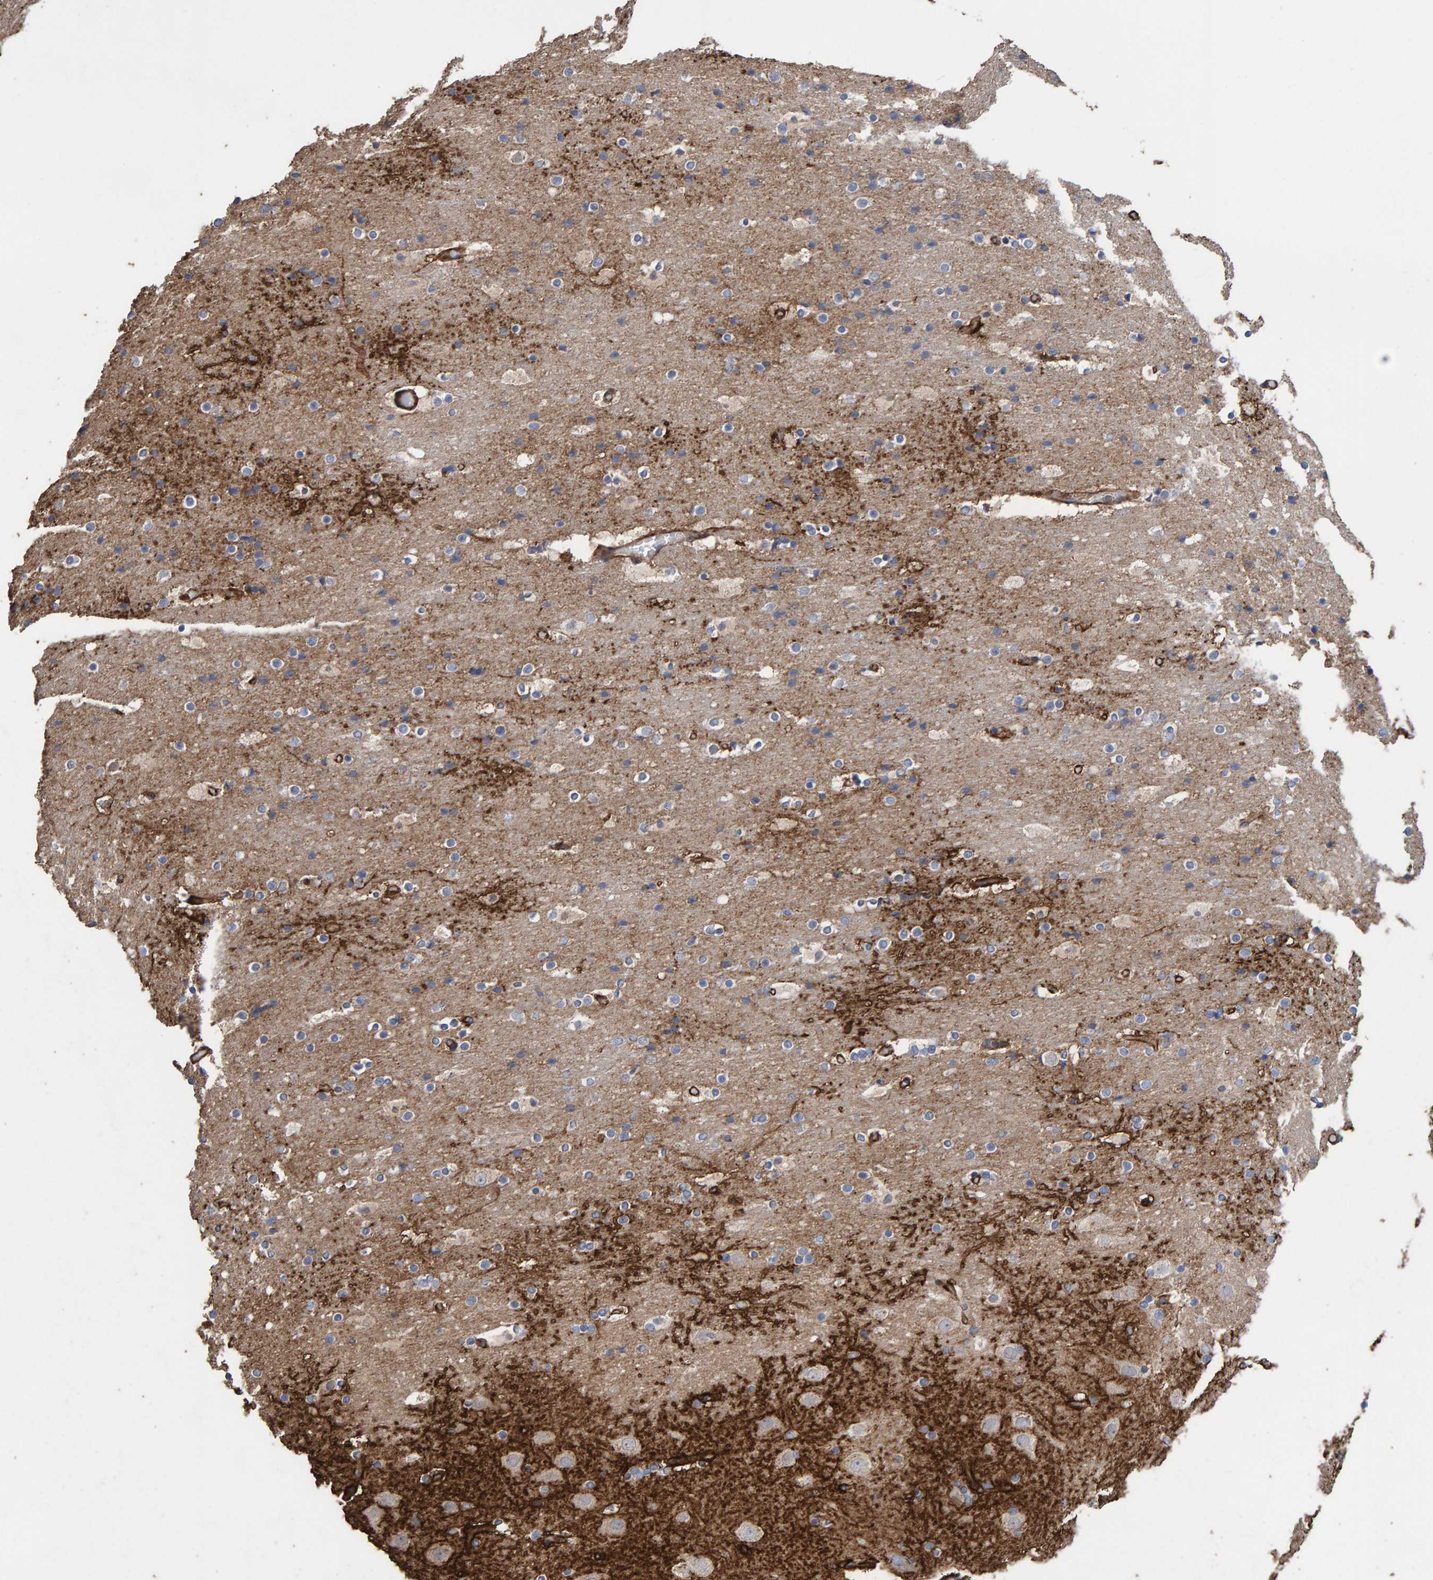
{"staining": {"intensity": "strong", "quantity": ">75%", "location": "cytoplasmic/membranous"}, "tissue": "cerebral cortex", "cell_type": "Endothelial cells", "image_type": "normal", "snomed": [{"axis": "morphology", "description": "Normal tissue, NOS"}, {"axis": "topography", "description": "Cerebral cortex"}], "caption": "Strong cytoplasmic/membranous protein staining is identified in about >75% of endothelial cells in cerebral cortex. The protein is stained brown, and the nuclei are stained in blue (DAB IHC with brightfield microscopy, high magnification).", "gene": "ZNF347", "patient": {"sex": "male", "age": 57}}